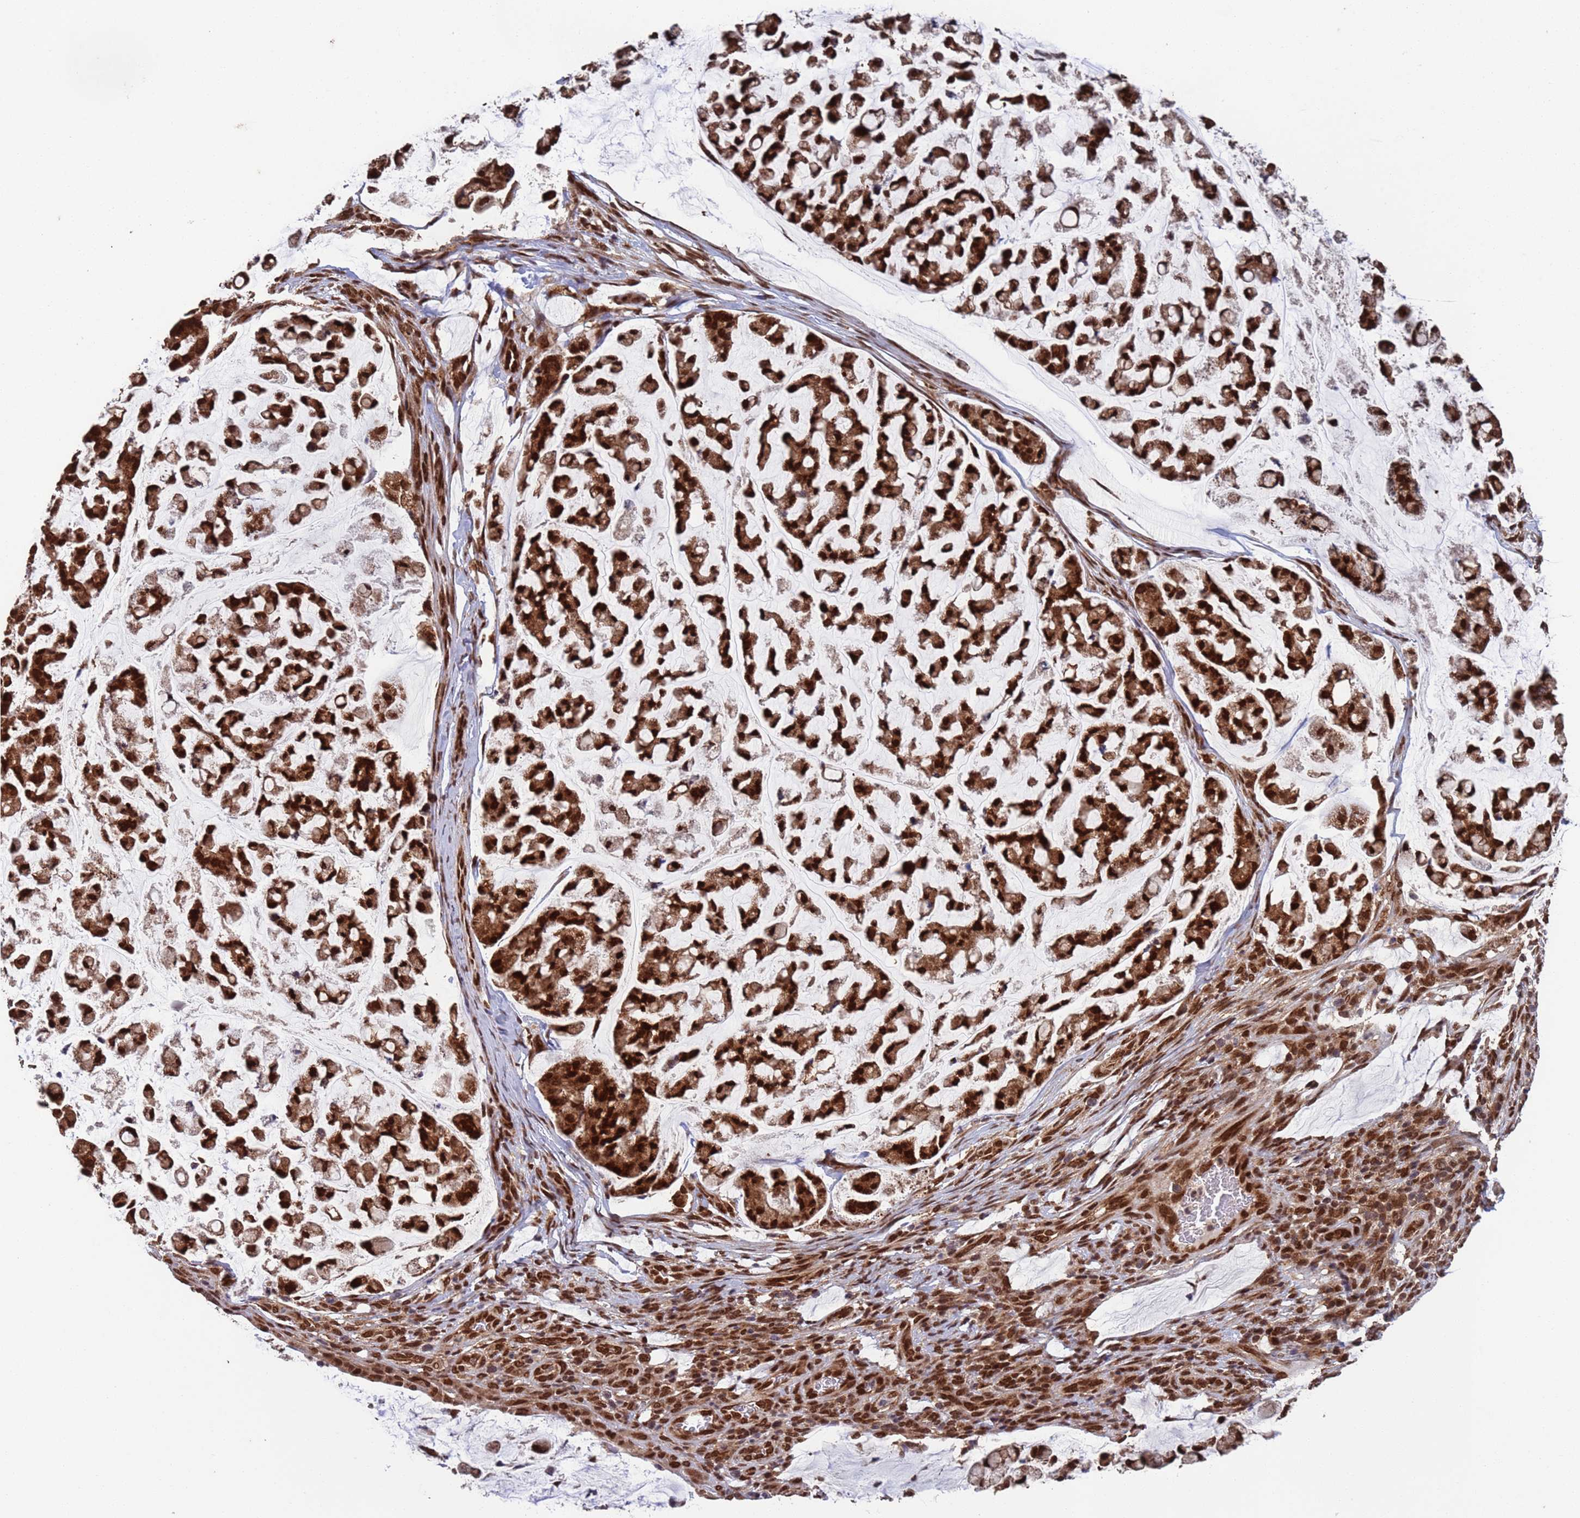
{"staining": {"intensity": "strong", "quantity": ">75%", "location": "cytoplasmic/membranous,nuclear"}, "tissue": "stomach cancer", "cell_type": "Tumor cells", "image_type": "cancer", "snomed": [{"axis": "morphology", "description": "Adenocarcinoma, NOS"}, {"axis": "topography", "description": "Stomach, lower"}], "caption": "Tumor cells show high levels of strong cytoplasmic/membranous and nuclear staining in about >75% of cells in adenocarcinoma (stomach).", "gene": "FUBP3", "patient": {"sex": "male", "age": 67}}